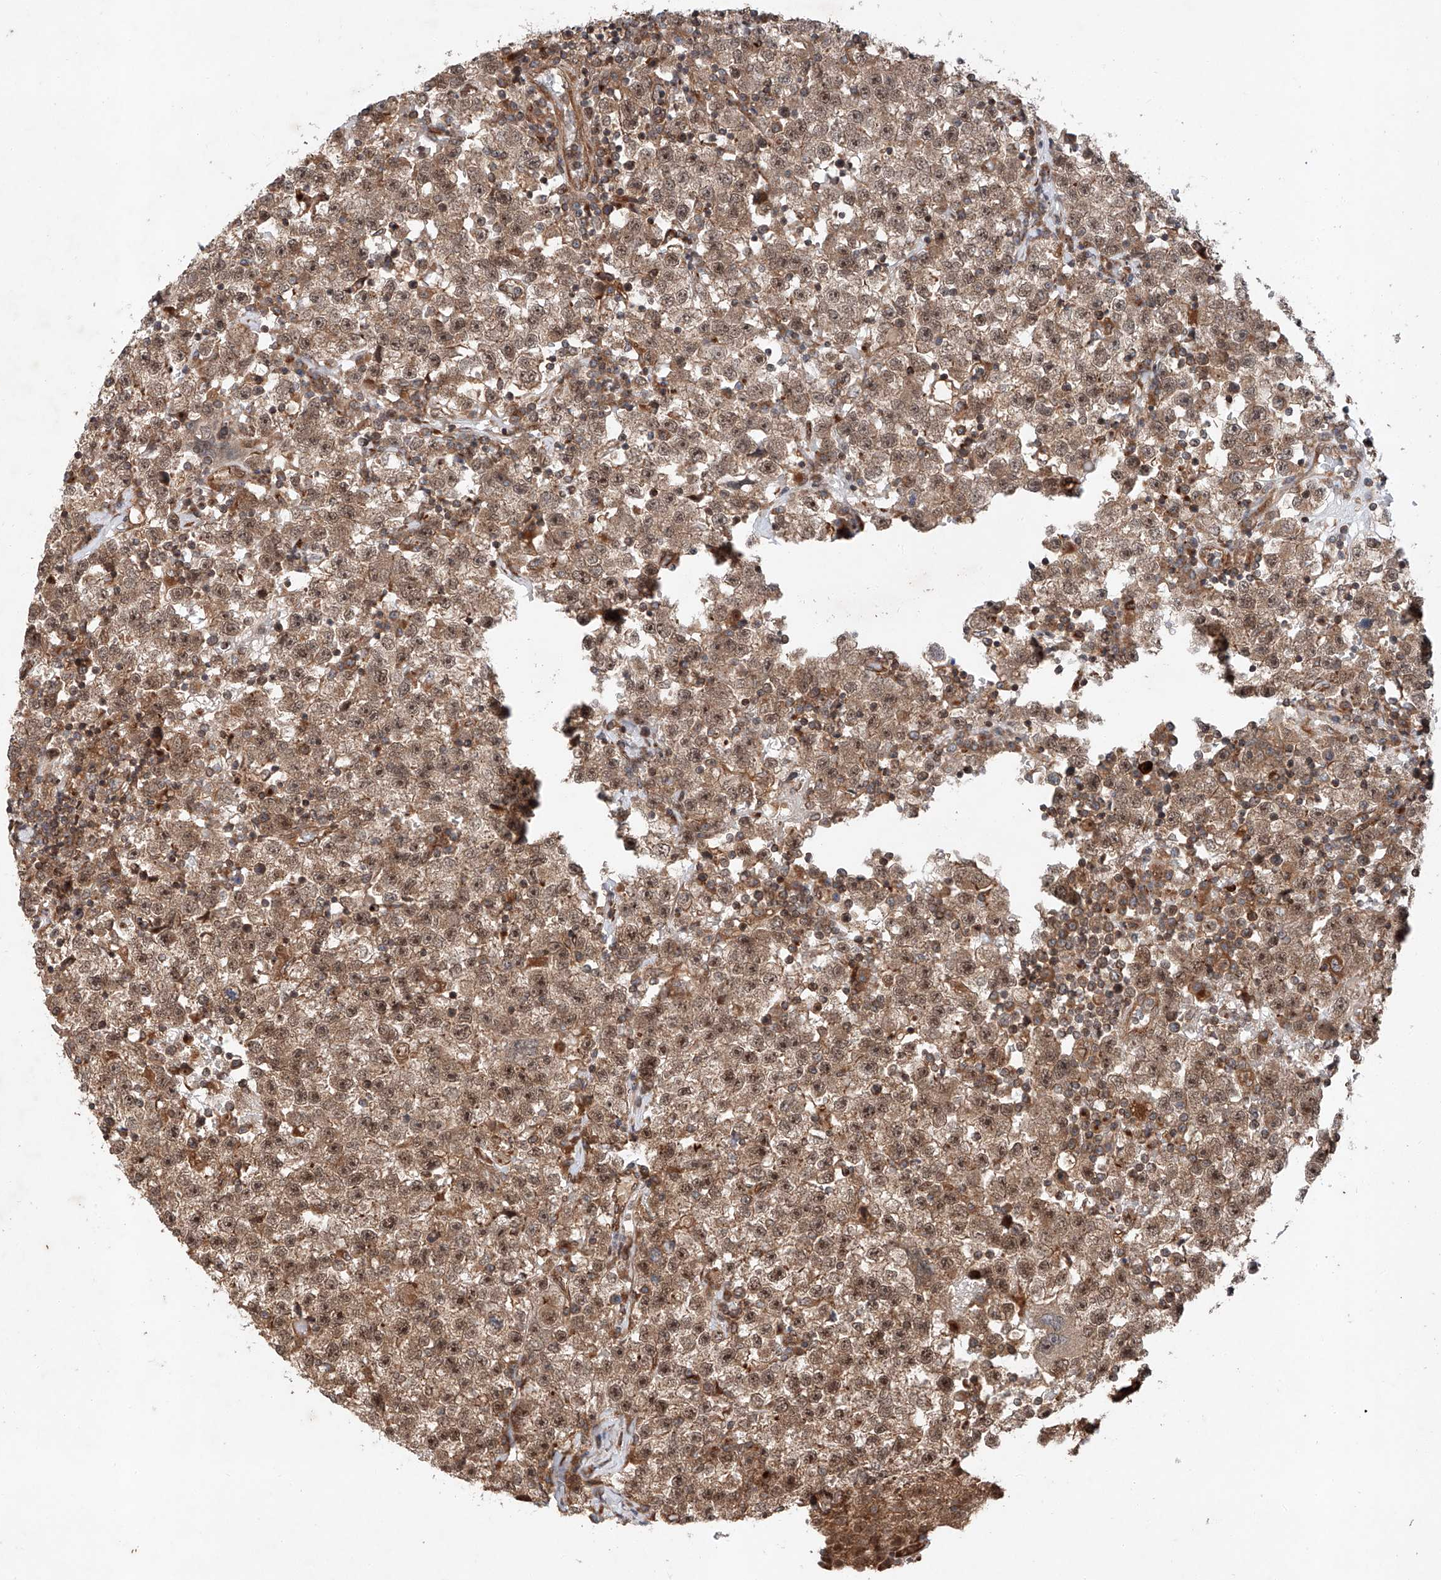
{"staining": {"intensity": "moderate", "quantity": ">75%", "location": "cytoplasmic/membranous,nuclear"}, "tissue": "testis cancer", "cell_type": "Tumor cells", "image_type": "cancer", "snomed": [{"axis": "morphology", "description": "Seminoma, NOS"}, {"axis": "topography", "description": "Testis"}], "caption": "An image of testis cancer (seminoma) stained for a protein demonstrates moderate cytoplasmic/membranous and nuclear brown staining in tumor cells.", "gene": "ZFP28", "patient": {"sex": "male", "age": 22}}